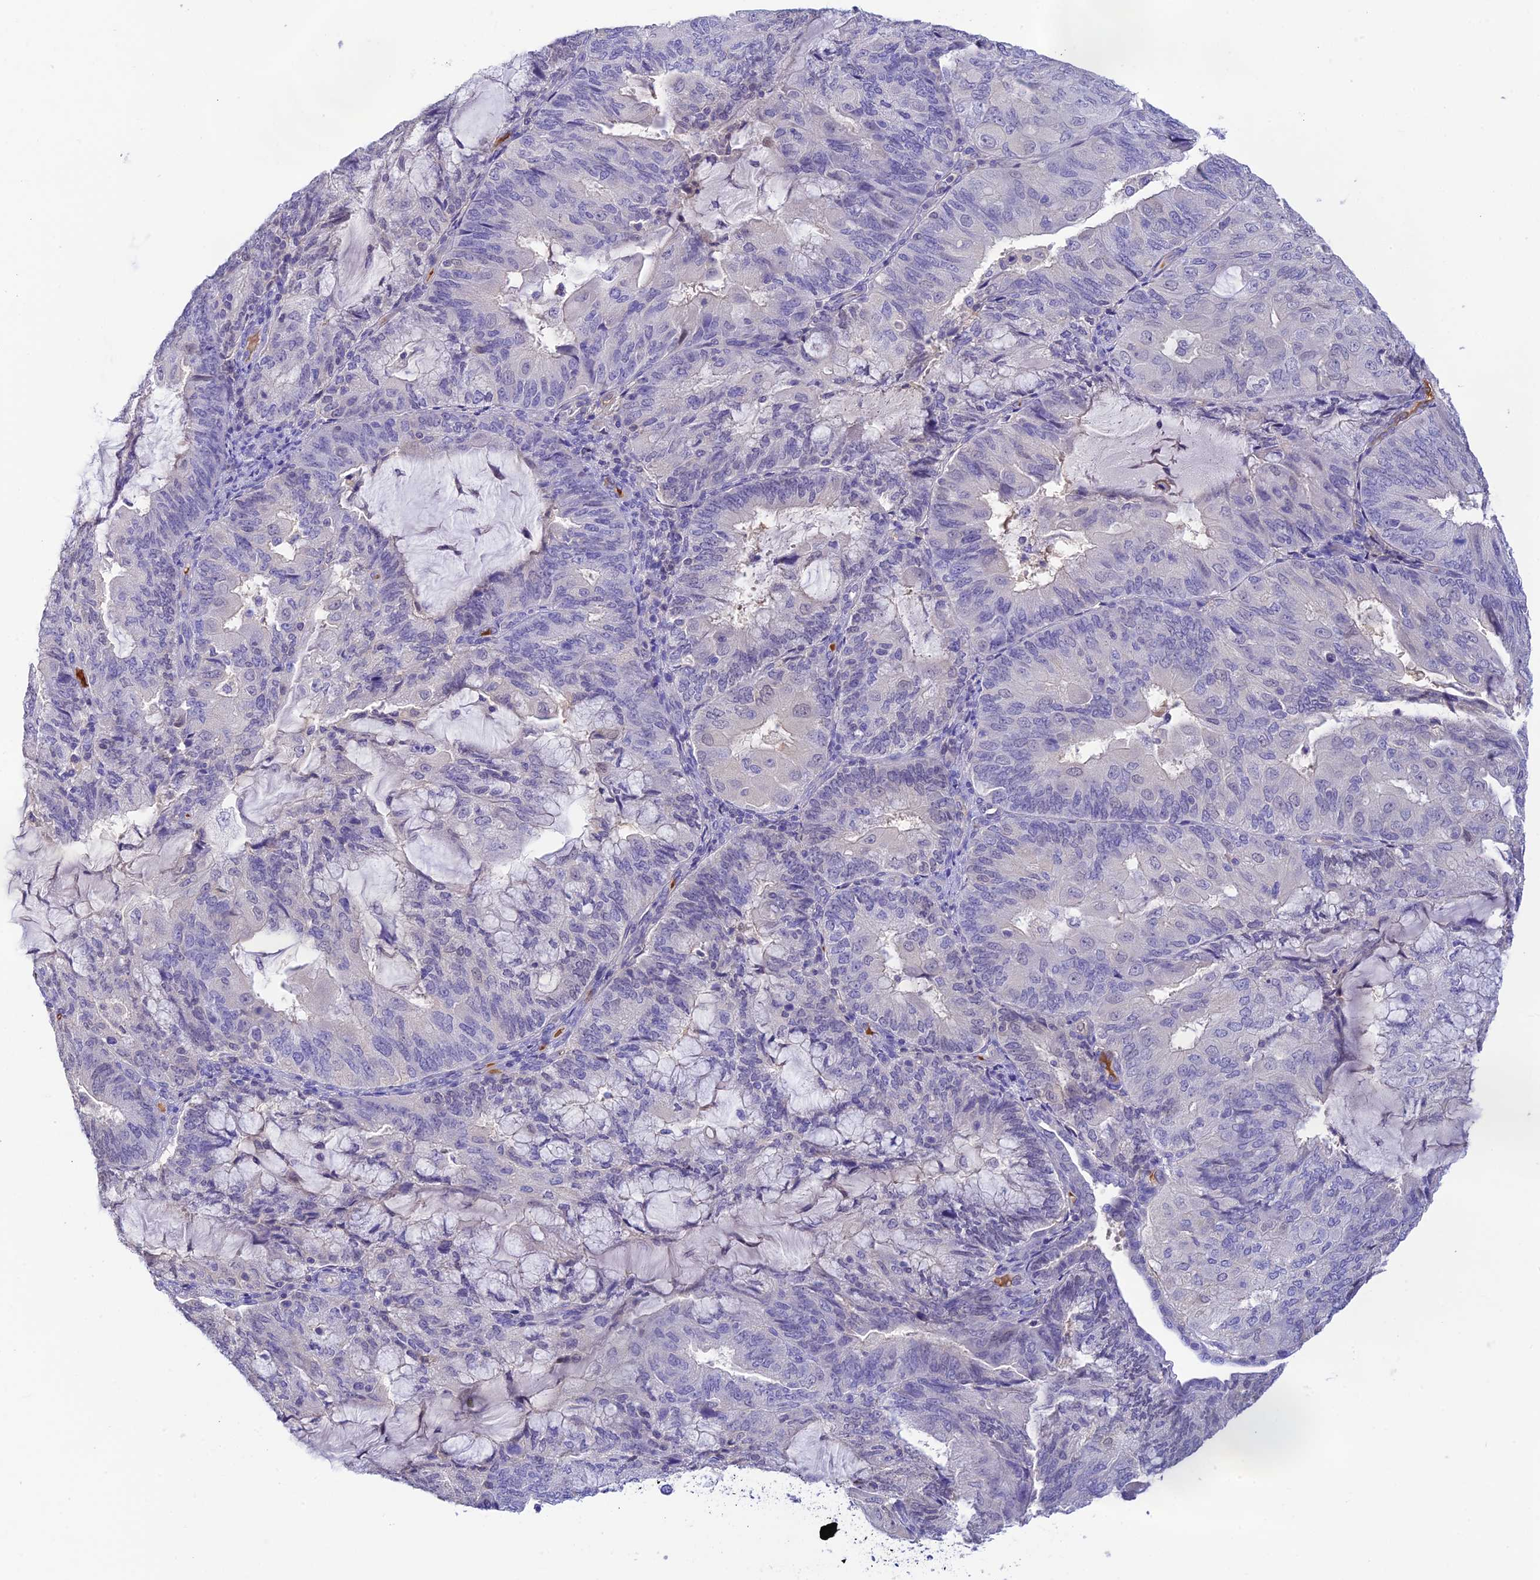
{"staining": {"intensity": "negative", "quantity": "none", "location": "none"}, "tissue": "endometrial cancer", "cell_type": "Tumor cells", "image_type": "cancer", "snomed": [{"axis": "morphology", "description": "Adenocarcinoma, NOS"}, {"axis": "topography", "description": "Endometrium"}], "caption": "Image shows no significant protein positivity in tumor cells of endometrial adenocarcinoma.", "gene": "HDHD2", "patient": {"sex": "female", "age": 81}}